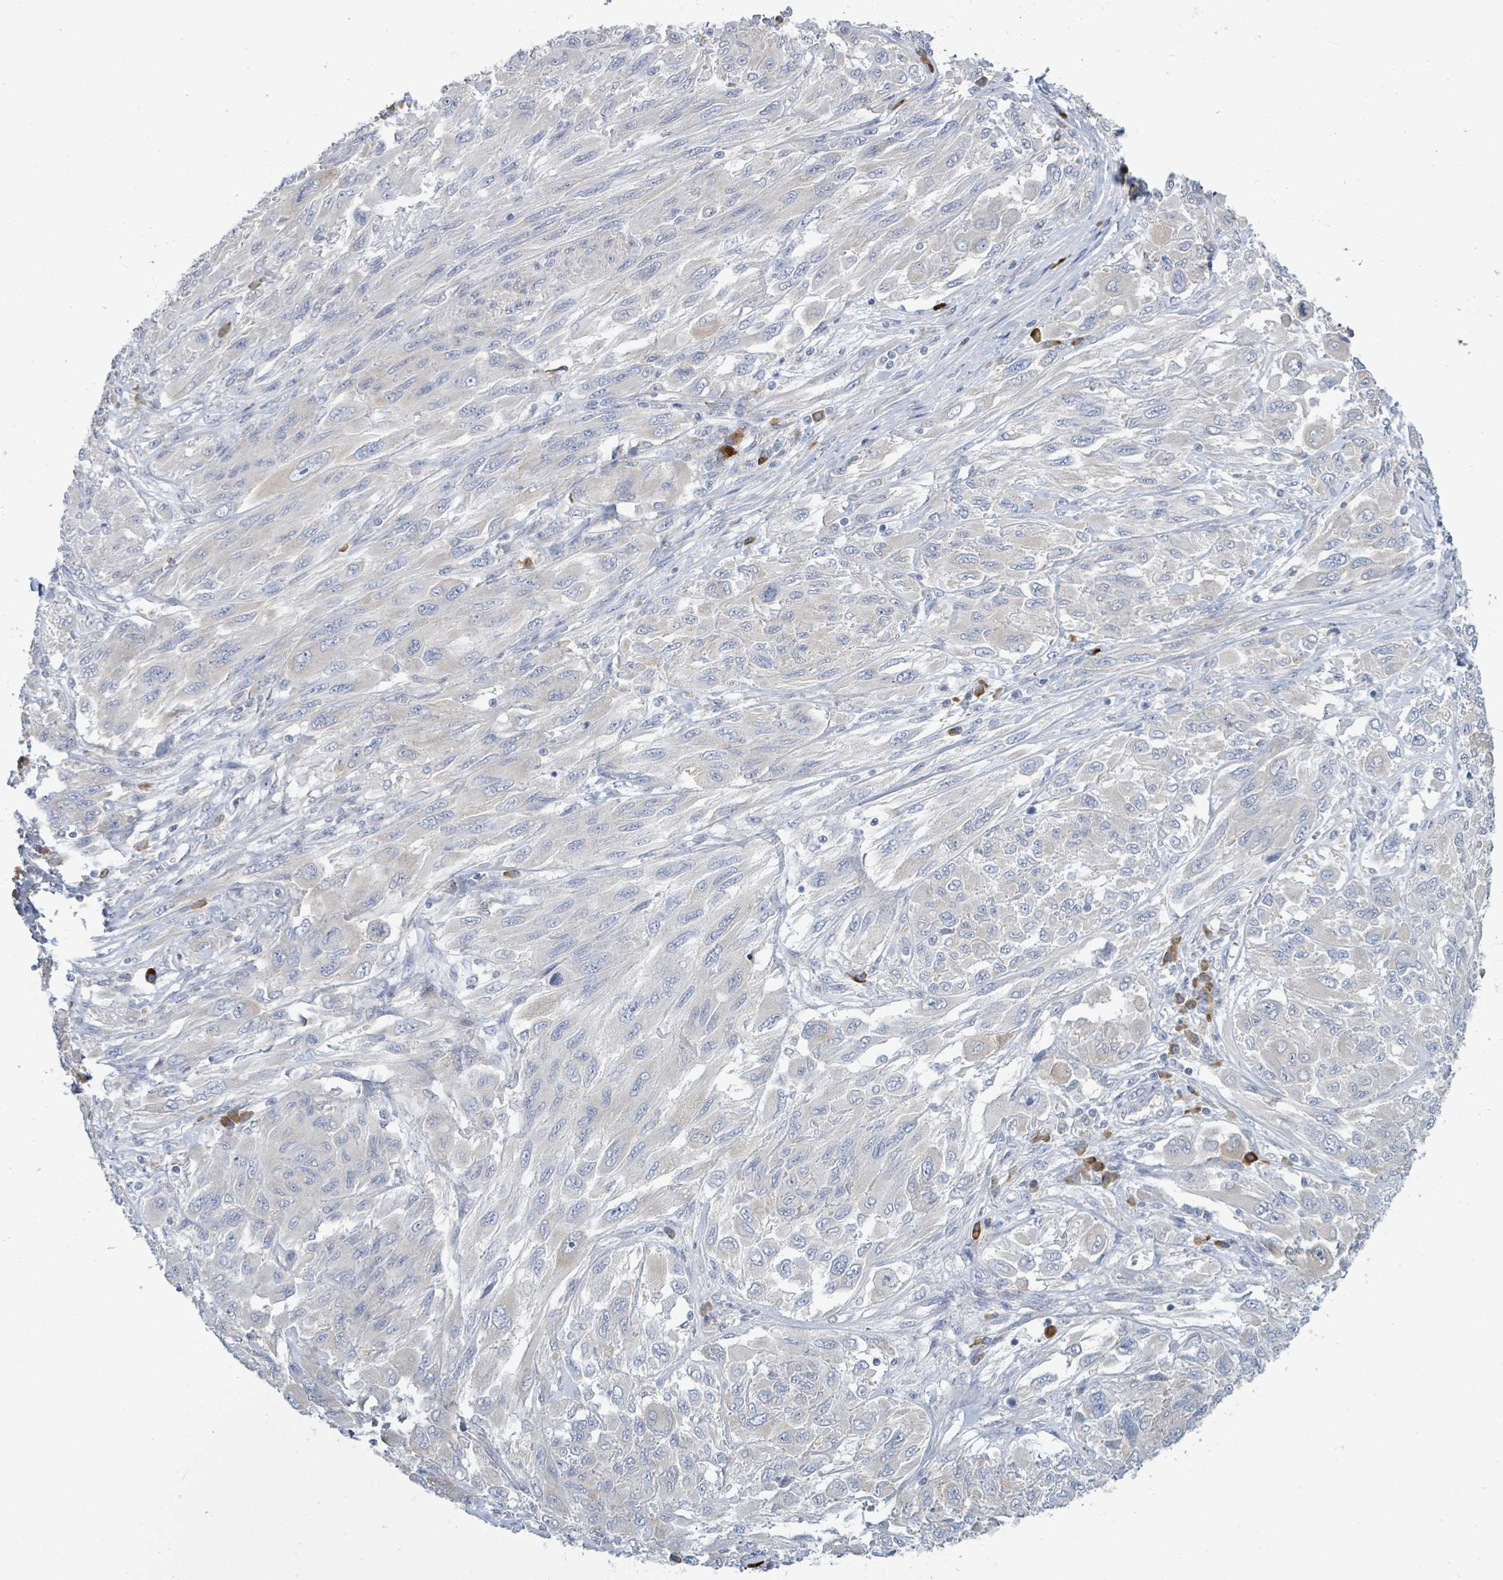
{"staining": {"intensity": "negative", "quantity": "none", "location": "none"}, "tissue": "melanoma", "cell_type": "Tumor cells", "image_type": "cancer", "snomed": [{"axis": "morphology", "description": "Malignant melanoma, NOS"}, {"axis": "topography", "description": "Skin"}], "caption": "Protein analysis of melanoma displays no significant expression in tumor cells. The staining is performed using DAB (3,3'-diaminobenzidine) brown chromogen with nuclei counter-stained in using hematoxylin.", "gene": "SIRPB1", "patient": {"sex": "female", "age": 91}}